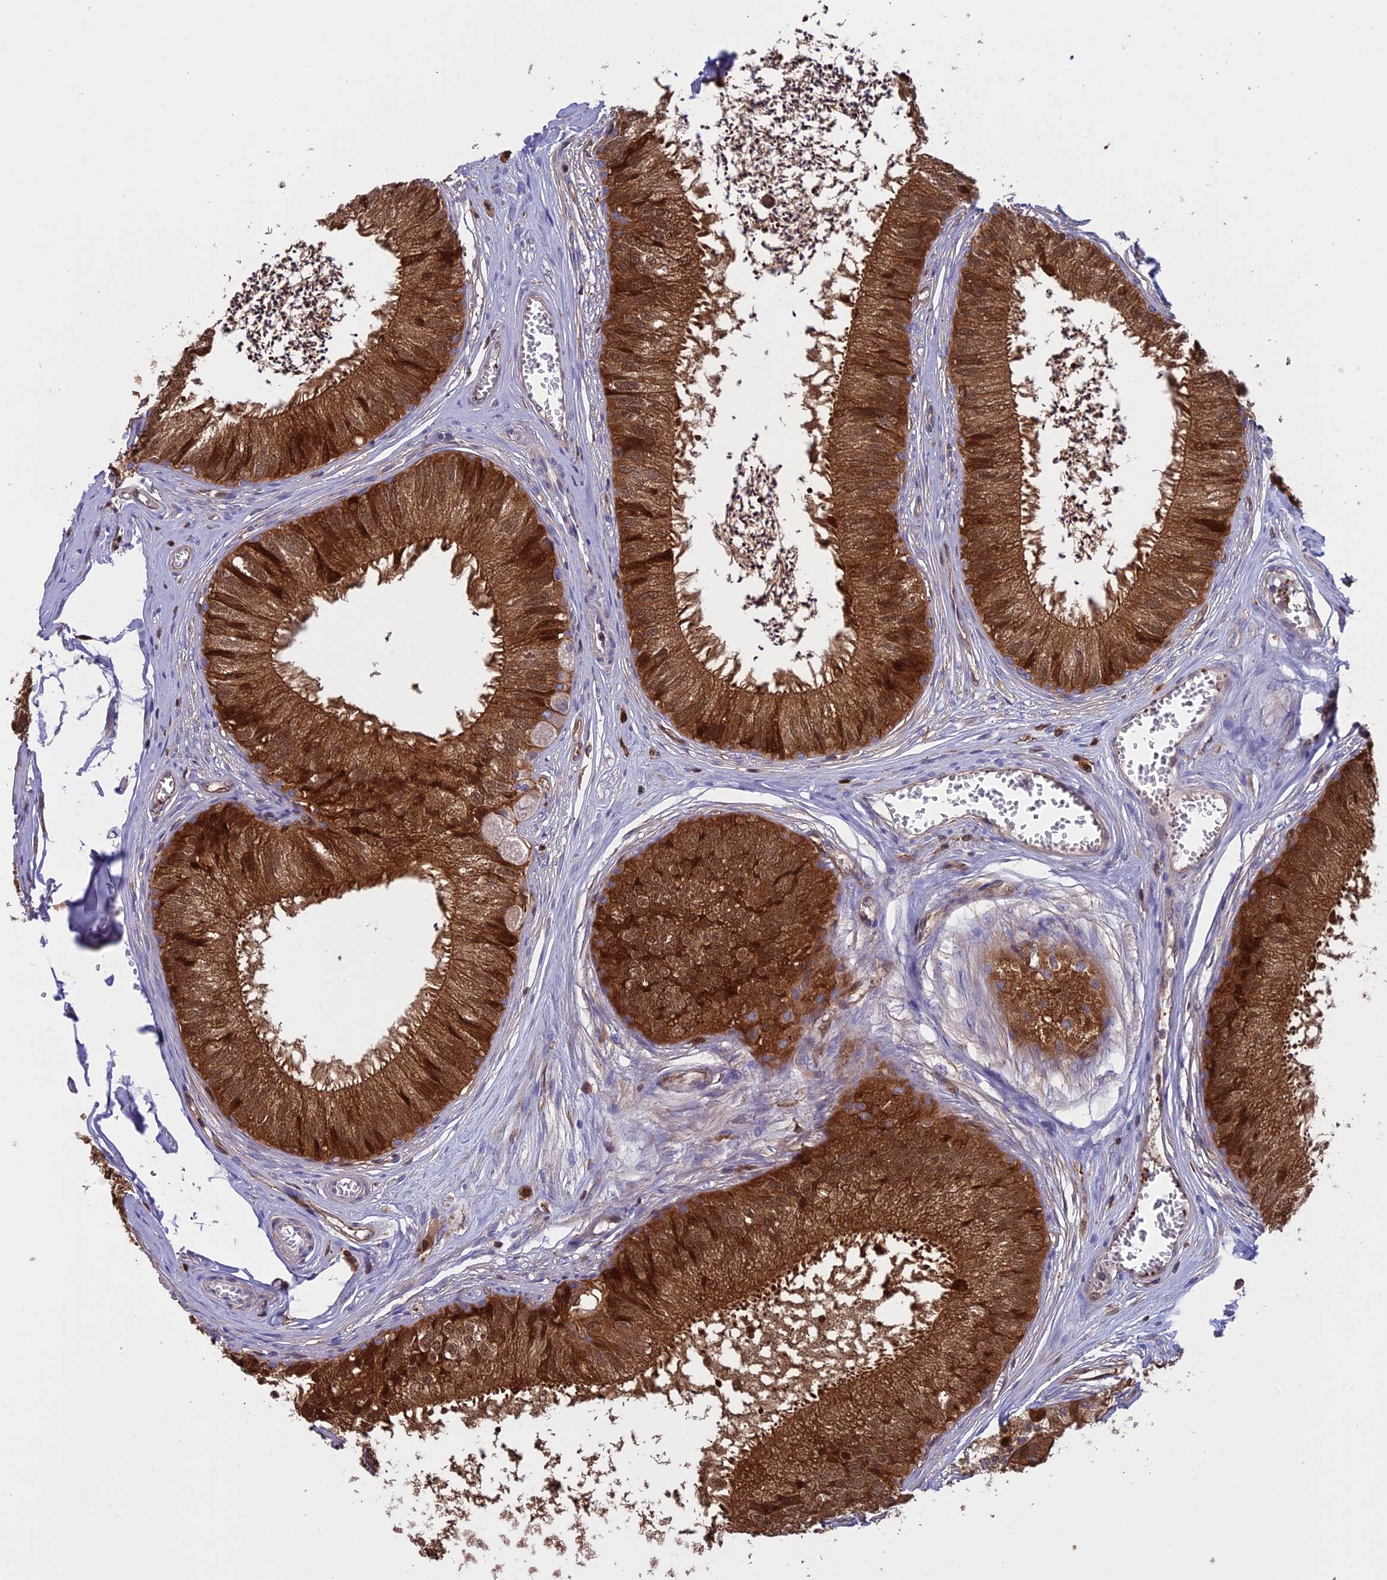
{"staining": {"intensity": "strong", "quantity": ">75%", "location": "cytoplasmic/membranous"}, "tissue": "epididymis", "cell_type": "Glandular cells", "image_type": "normal", "snomed": [{"axis": "morphology", "description": "Normal tissue, NOS"}, {"axis": "topography", "description": "Epididymis"}], "caption": "Protein staining exhibits strong cytoplasmic/membranous positivity in approximately >75% of glandular cells in unremarkable epididymis. (DAB (3,3'-diaminobenzidine) IHC, brown staining for protein, blue staining for nuclei).", "gene": "ARHGAP18", "patient": {"sex": "male", "age": 79}}